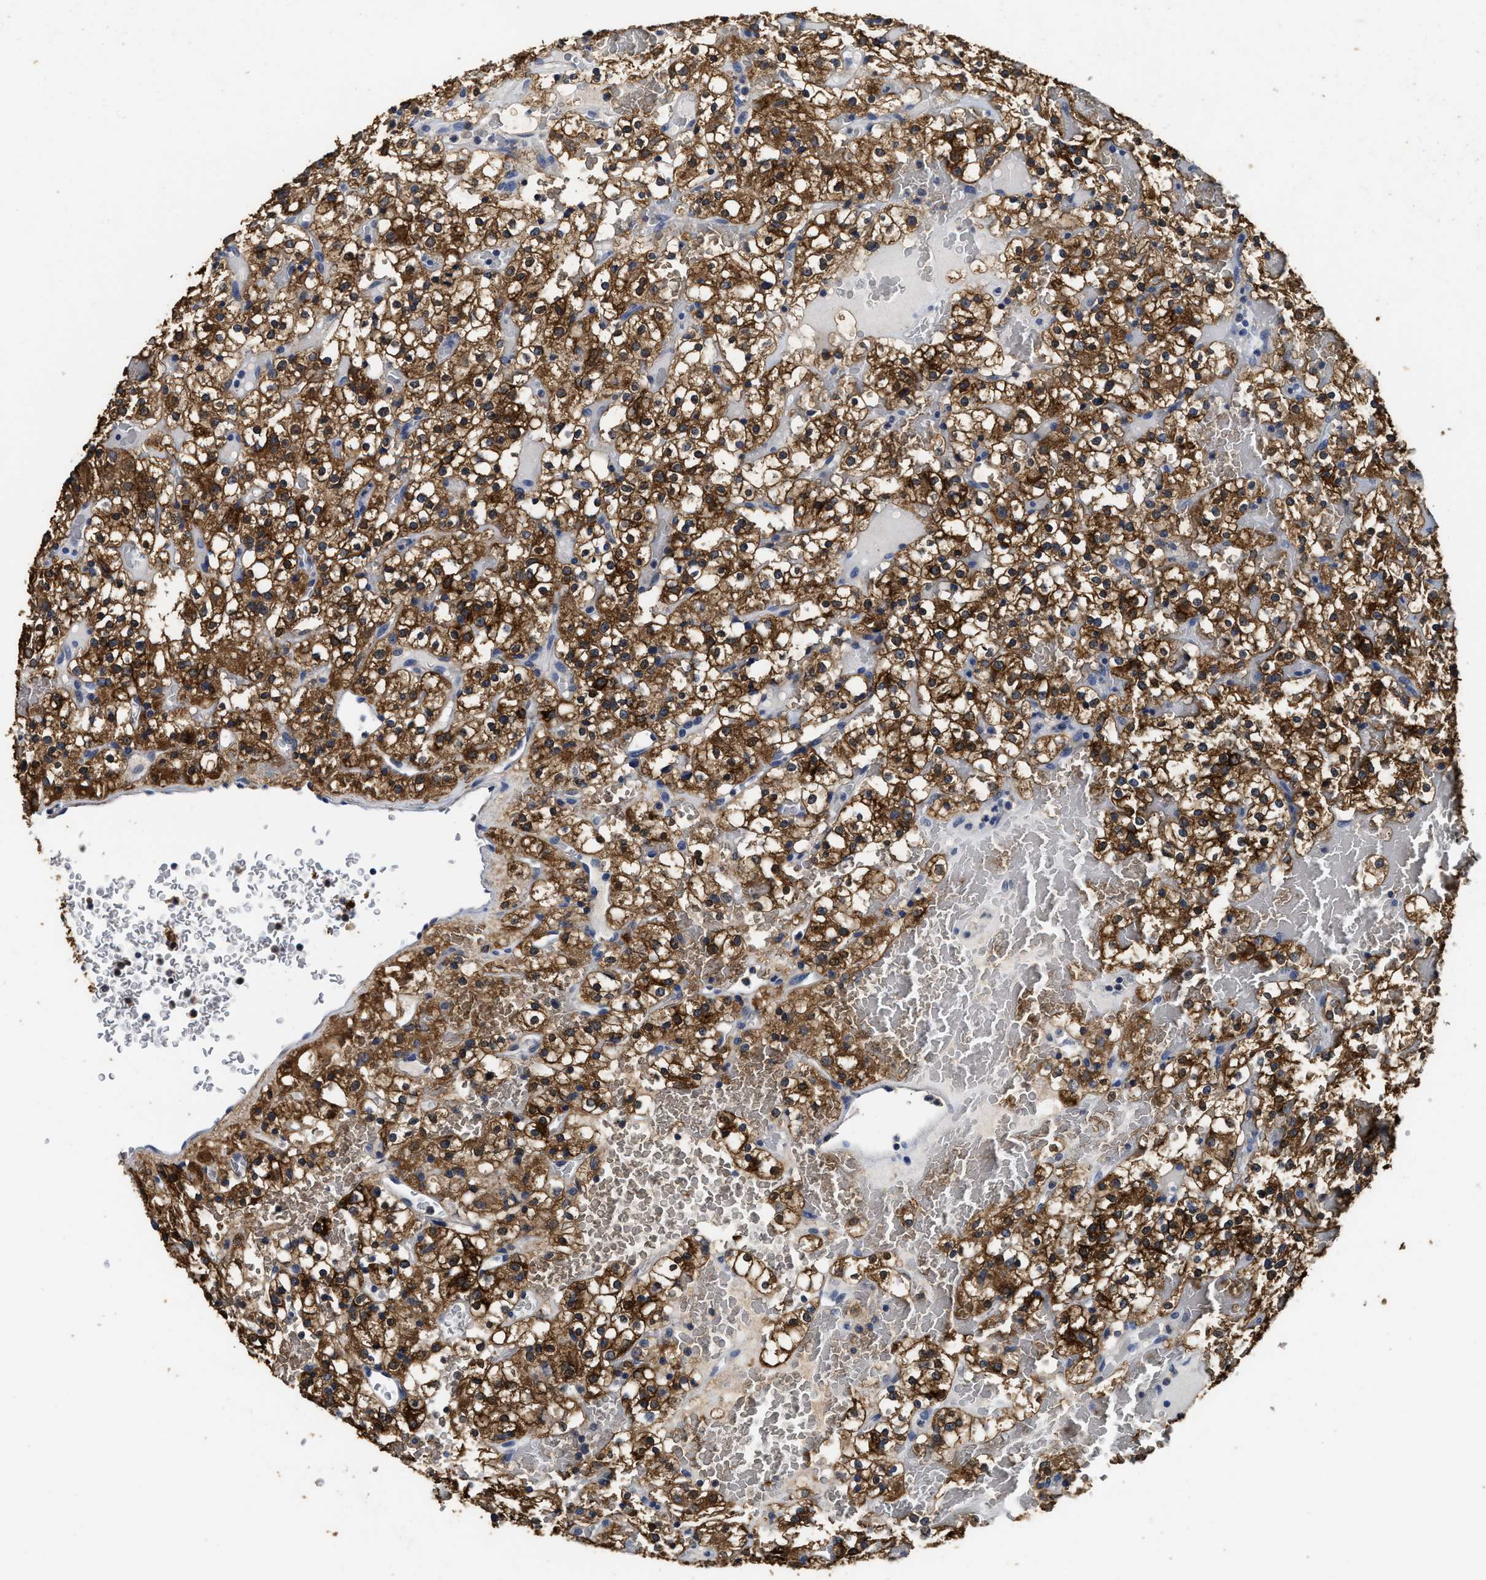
{"staining": {"intensity": "moderate", "quantity": ">75%", "location": "cytoplasmic/membranous"}, "tissue": "renal cancer", "cell_type": "Tumor cells", "image_type": "cancer", "snomed": [{"axis": "morphology", "description": "Normal tissue, NOS"}, {"axis": "morphology", "description": "Adenocarcinoma, NOS"}, {"axis": "topography", "description": "Kidney"}], "caption": "DAB immunohistochemical staining of adenocarcinoma (renal) reveals moderate cytoplasmic/membranous protein positivity in approximately >75% of tumor cells.", "gene": "CTNNA1", "patient": {"sex": "female", "age": 72}}